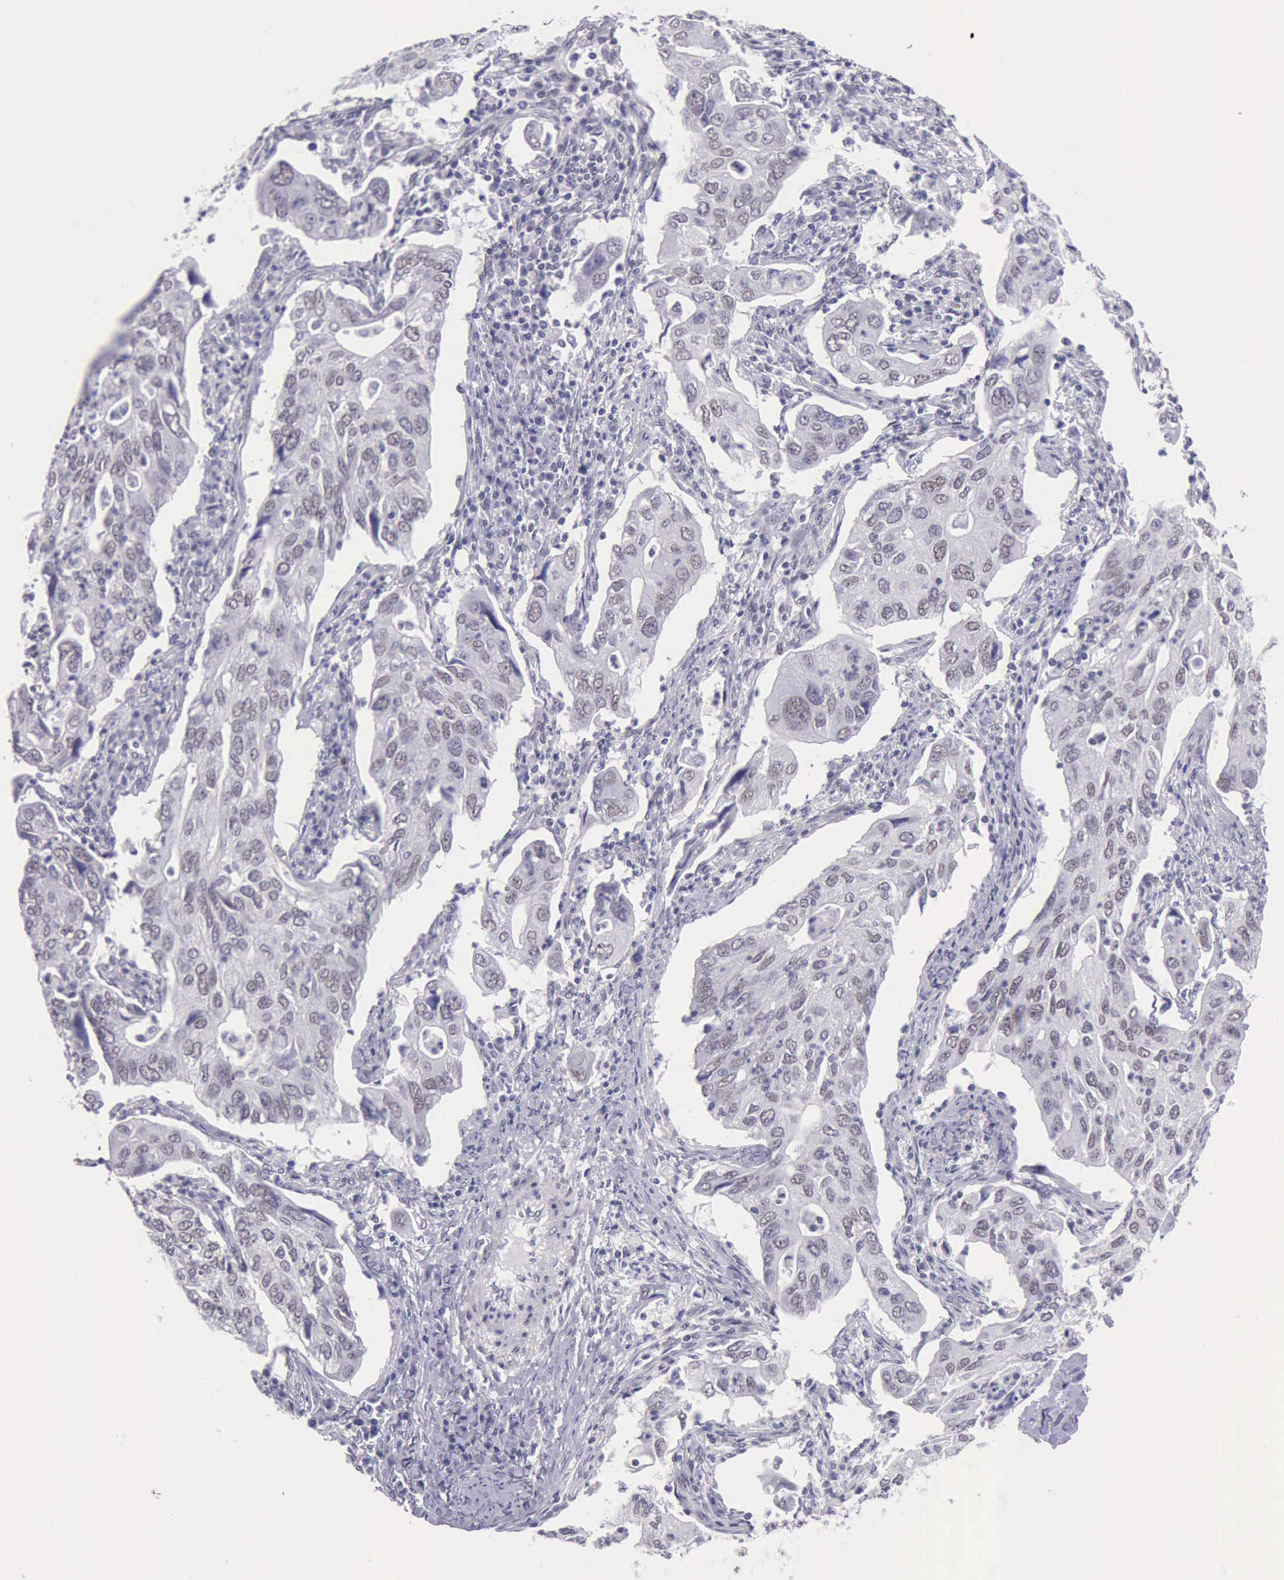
{"staining": {"intensity": "negative", "quantity": "none", "location": "none"}, "tissue": "lung cancer", "cell_type": "Tumor cells", "image_type": "cancer", "snomed": [{"axis": "morphology", "description": "Adenocarcinoma, NOS"}, {"axis": "topography", "description": "Lung"}], "caption": "The histopathology image reveals no significant expression in tumor cells of adenocarcinoma (lung).", "gene": "EP300", "patient": {"sex": "male", "age": 48}}